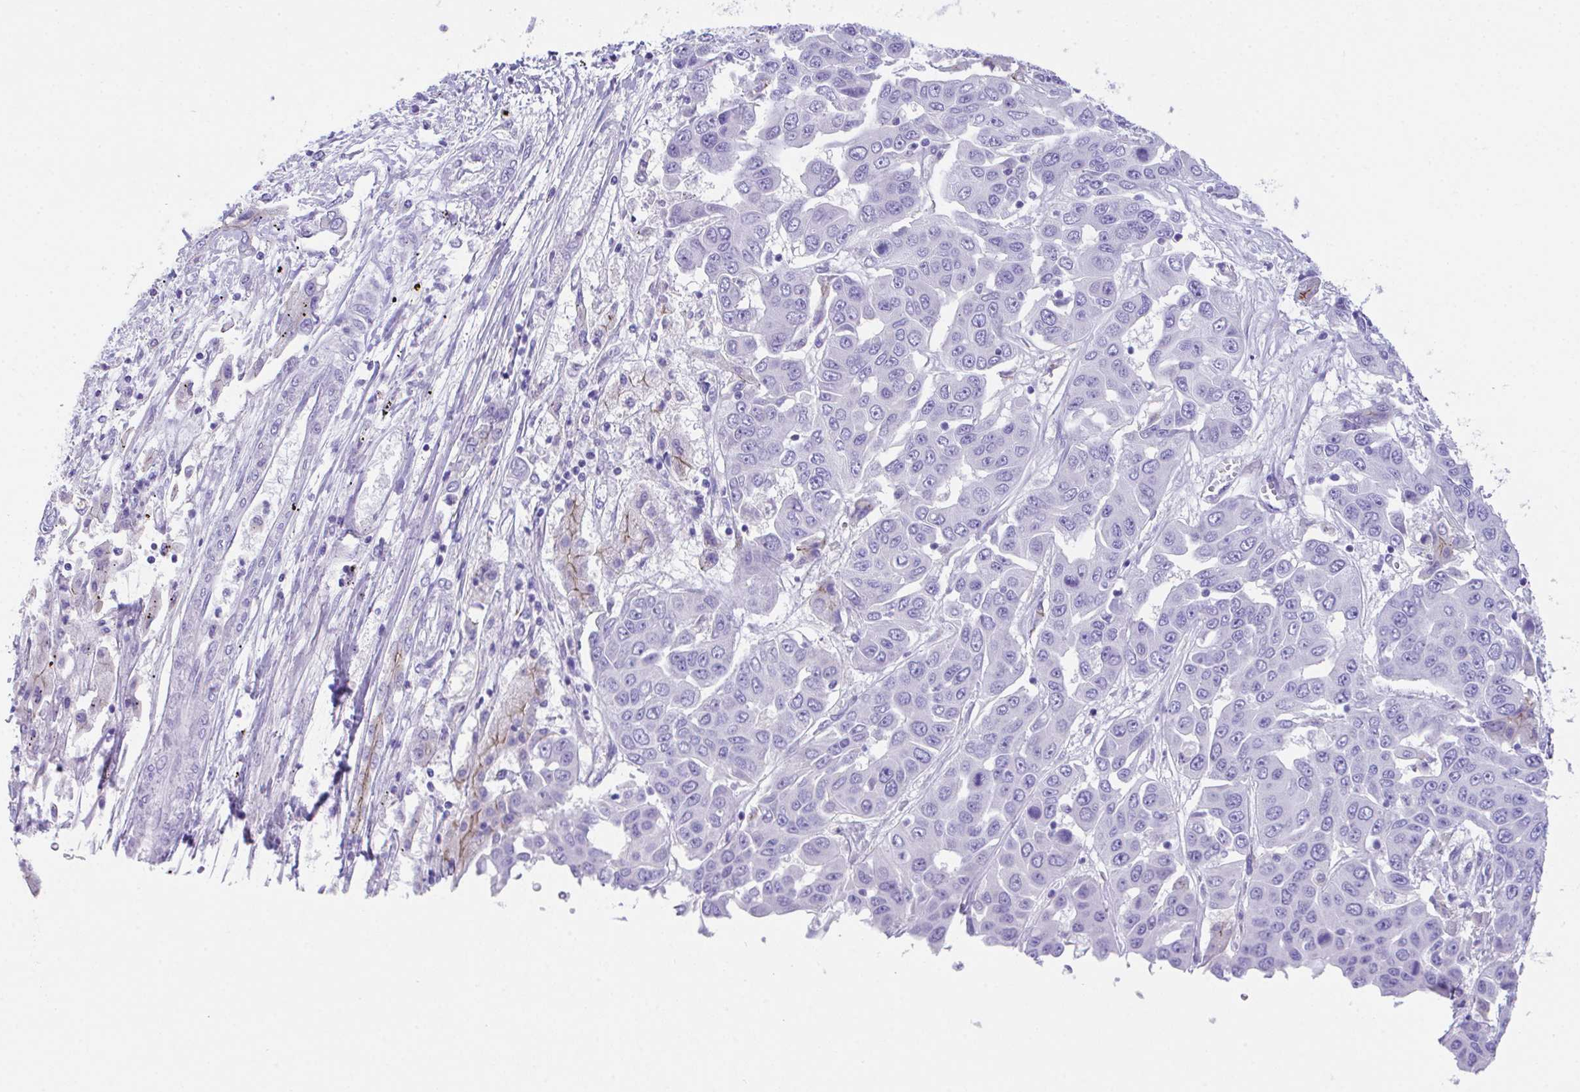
{"staining": {"intensity": "negative", "quantity": "none", "location": "none"}, "tissue": "liver cancer", "cell_type": "Tumor cells", "image_type": "cancer", "snomed": [{"axis": "morphology", "description": "Cholangiocarcinoma"}, {"axis": "topography", "description": "Liver"}], "caption": "This is a image of immunohistochemistry staining of liver cholangiocarcinoma, which shows no expression in tumor cells.", "gene": "SLC16A6", "patient": {"sex": "female", "age": 52}}